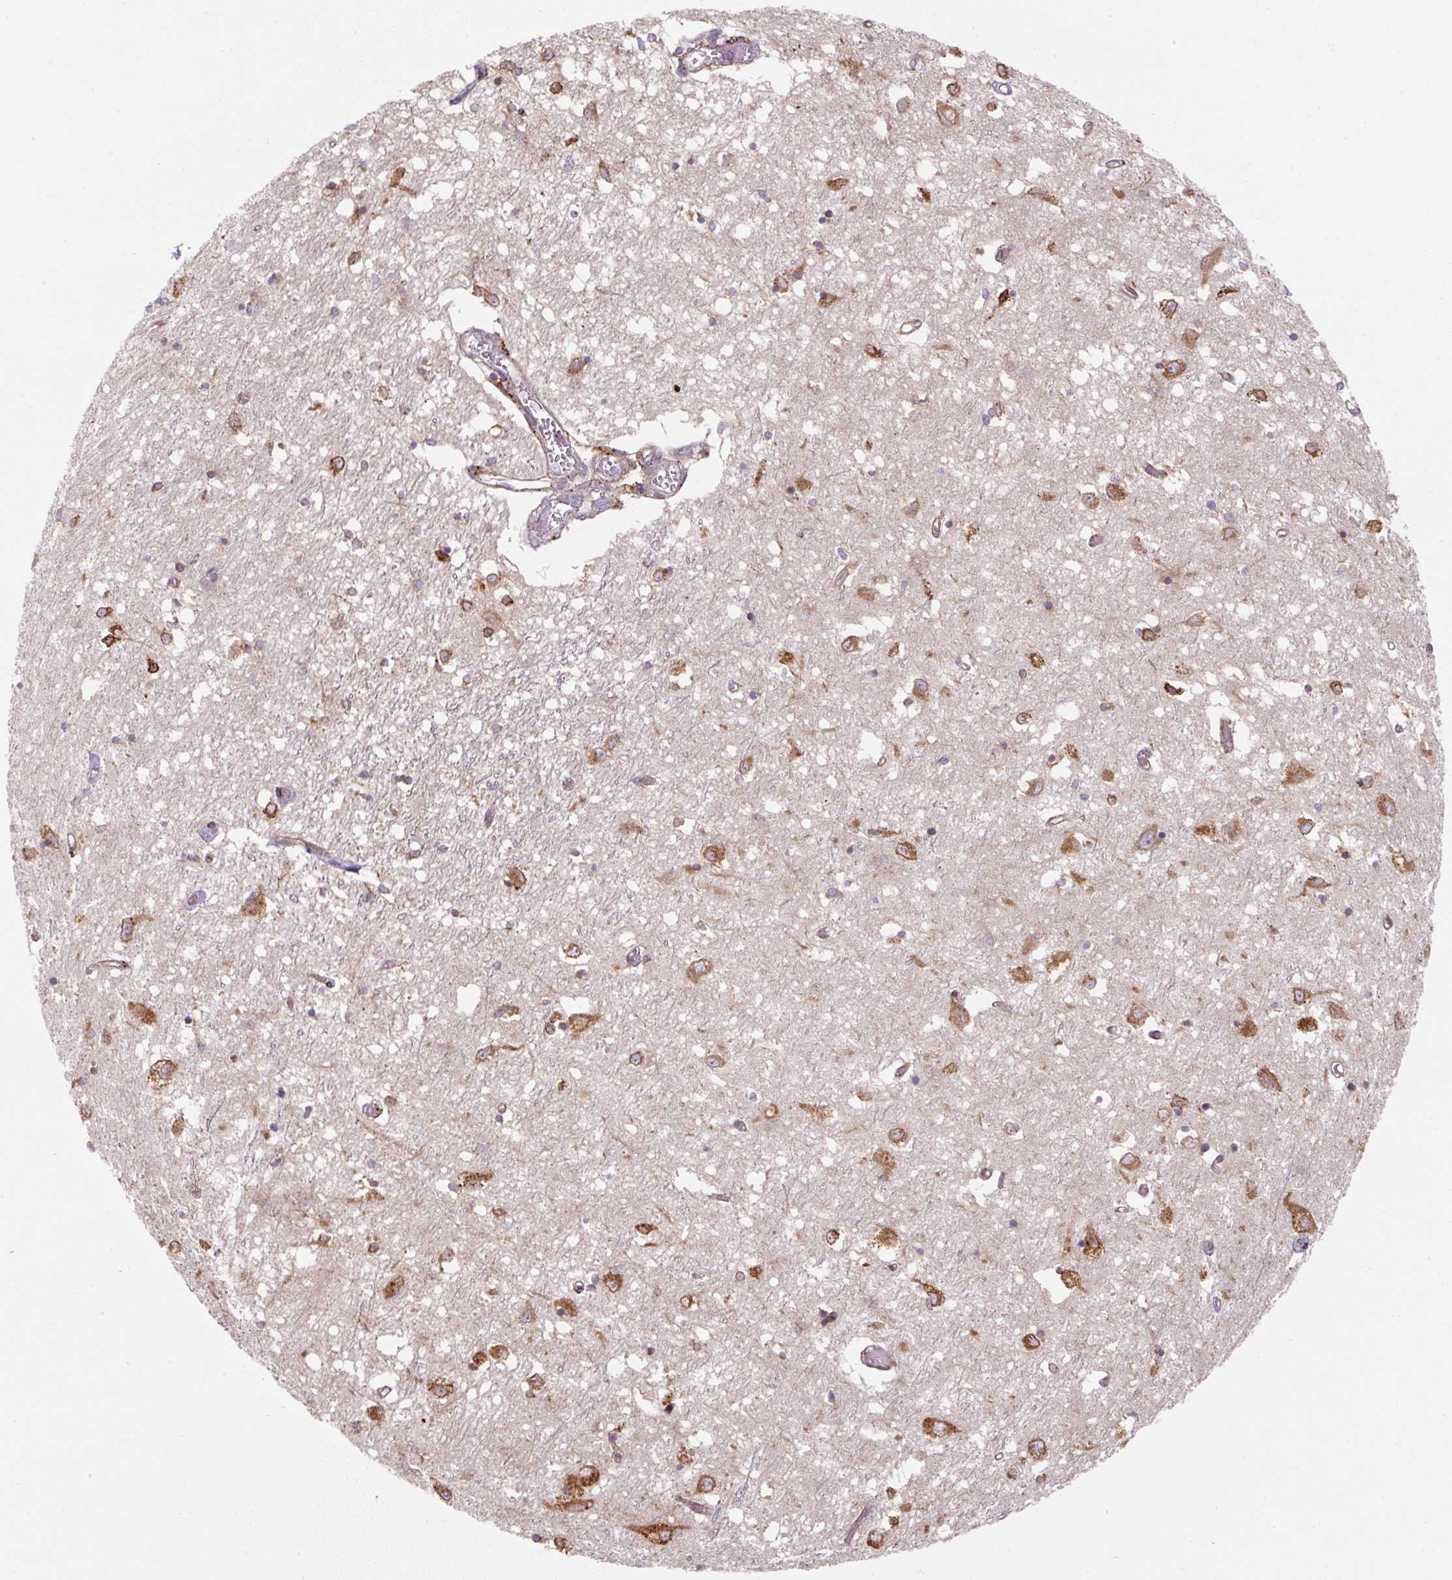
{"staining": {"intensity": "moderate", "quantity": "25%-75%", "location": "cytoplasmic/membranous"}, "tissue": "caudate", "cell_type": "Glial cells", "image_type": "normal", "snomed": [{"axis": "morphology", "description": "Normal tissue, NOS"}, {"axis": "topography", "description": "Lateral ventricle wall"}], "caption": "Caudate stained with DAB (3,3'-diaminobenzidine) immunohistochemistry (IHC) demonstrates medium levels of moderate cytoplasmic/membranous expression in about 25%-75% of glial cells.", "gene": "PRKCSH", "patient": {"sex": "male", "age": 70}}